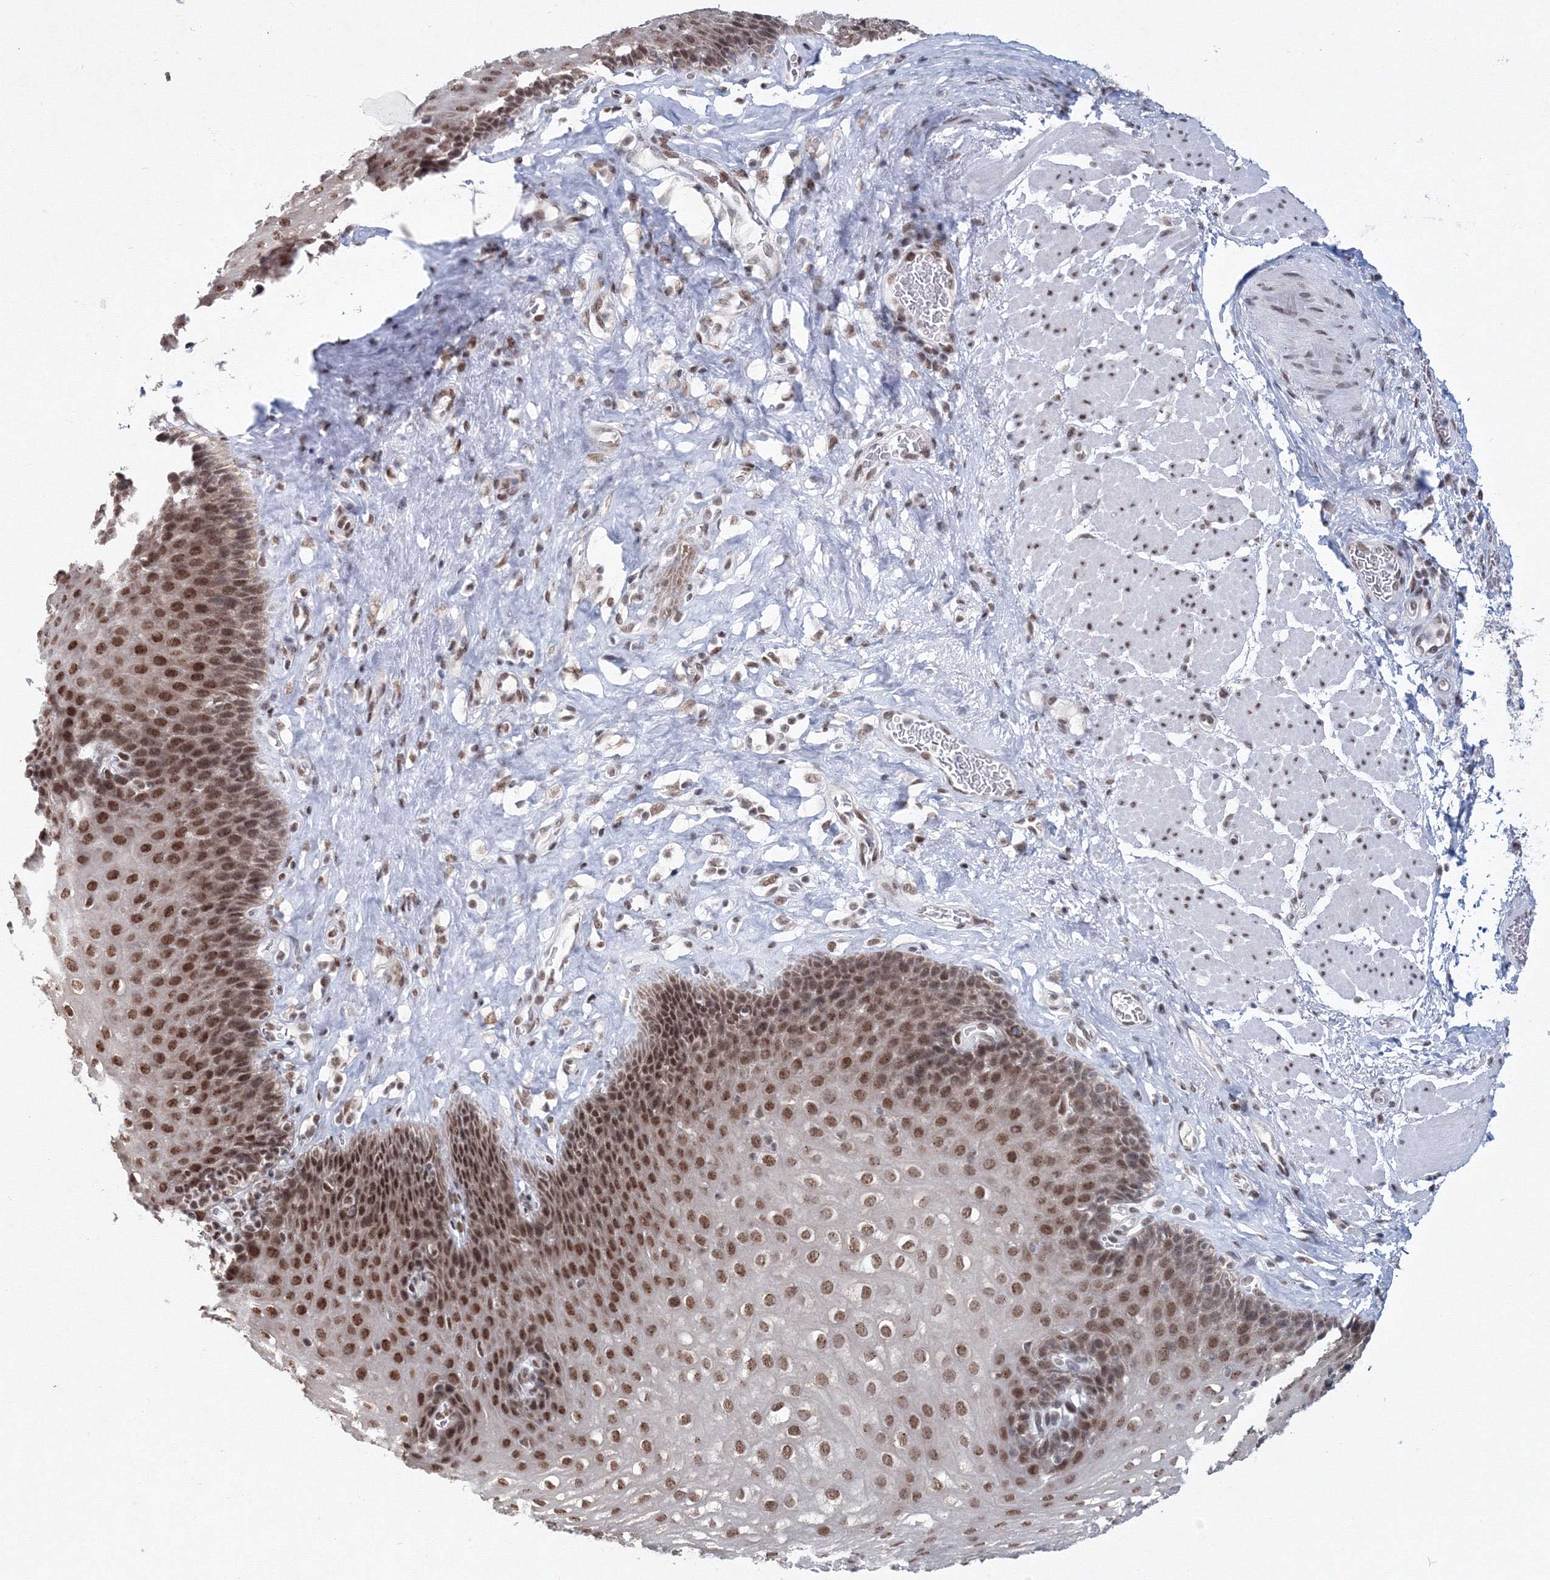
{"staining": {"intensity": "strong", "quantity": "25%-75%", "location": "nuclear"}, "tissue": "esophagus", "cell_type": "Squamous epithelial cells", "image_type": "normal", "snomed": [{"axis": "morphology", "description": "Normal tissue, NOS"}, {"axis": "topography", "description": "Esophagus"}], "caption": "A brown stain labels strong nuclear positivity of a protein in squamous epithelial cells of normal esophagus. Immunohistochemistry stains the protein in brown and the nuclei are stained blue.", "gene": "SF3B6", "patient": {"sex": "female", "age": 66}}